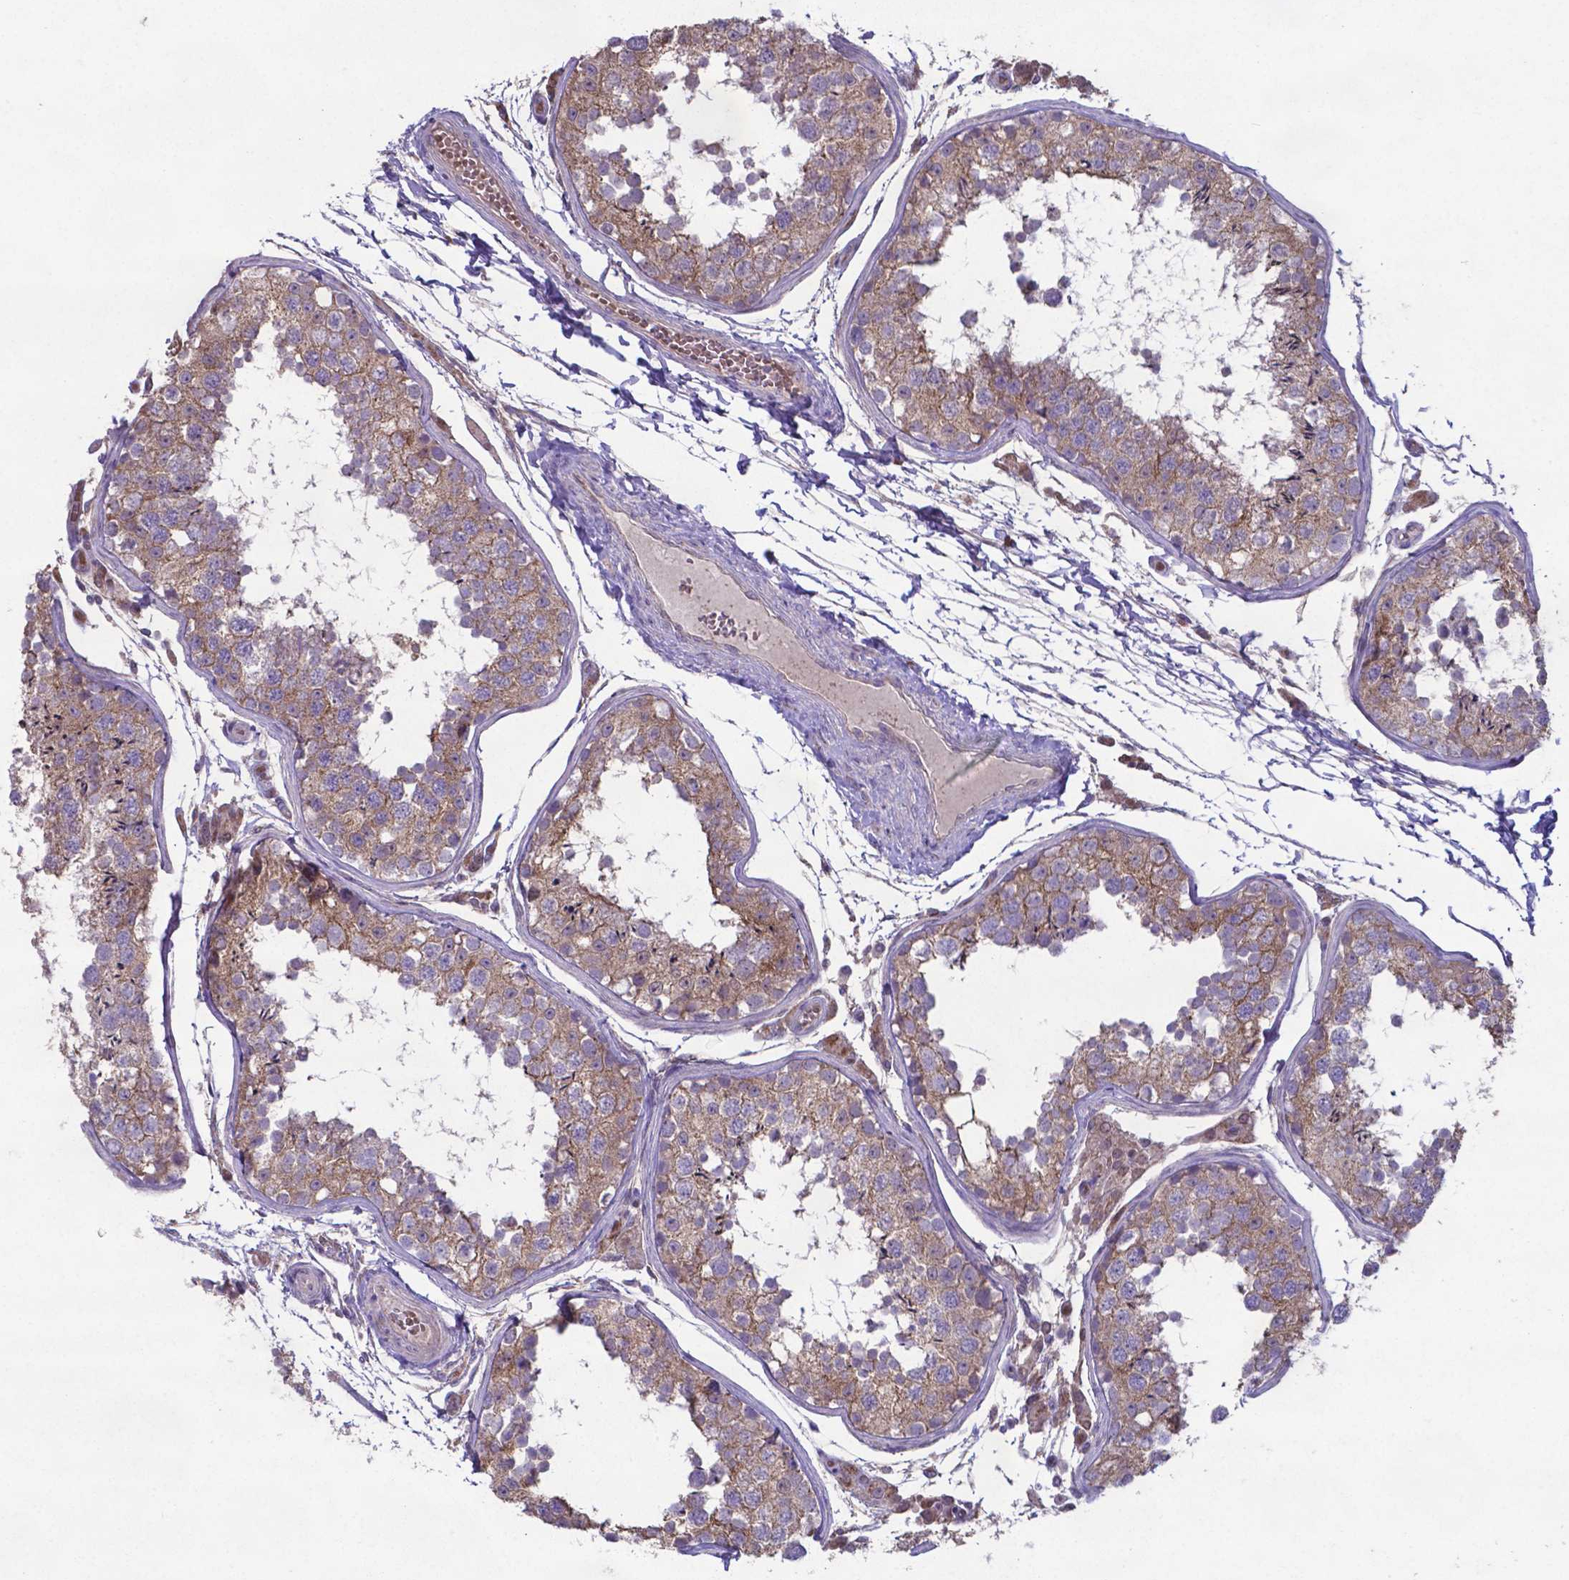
{"staining": {"intensity": "moderate", "quantity": ">75%", "location": "cytoplasmic/membranous"}, "tissue": "testis", "cell_type": "Cells in seminiferous ducts", "image_type": "normal", "snomed": [{"axis": "morphology", "description": "Normal tissue, NOS"}, {"axis": "topography", "description": "Testis"}], "caption": "DAB immunohistochemical staining of normal testis reveals moderate cytoplasmic/membranous protein positivity in approximately >75% of cells in seminiferous ducts.", "gene": "TYRO3", "patient": {"sex": "male", "age": 29}}